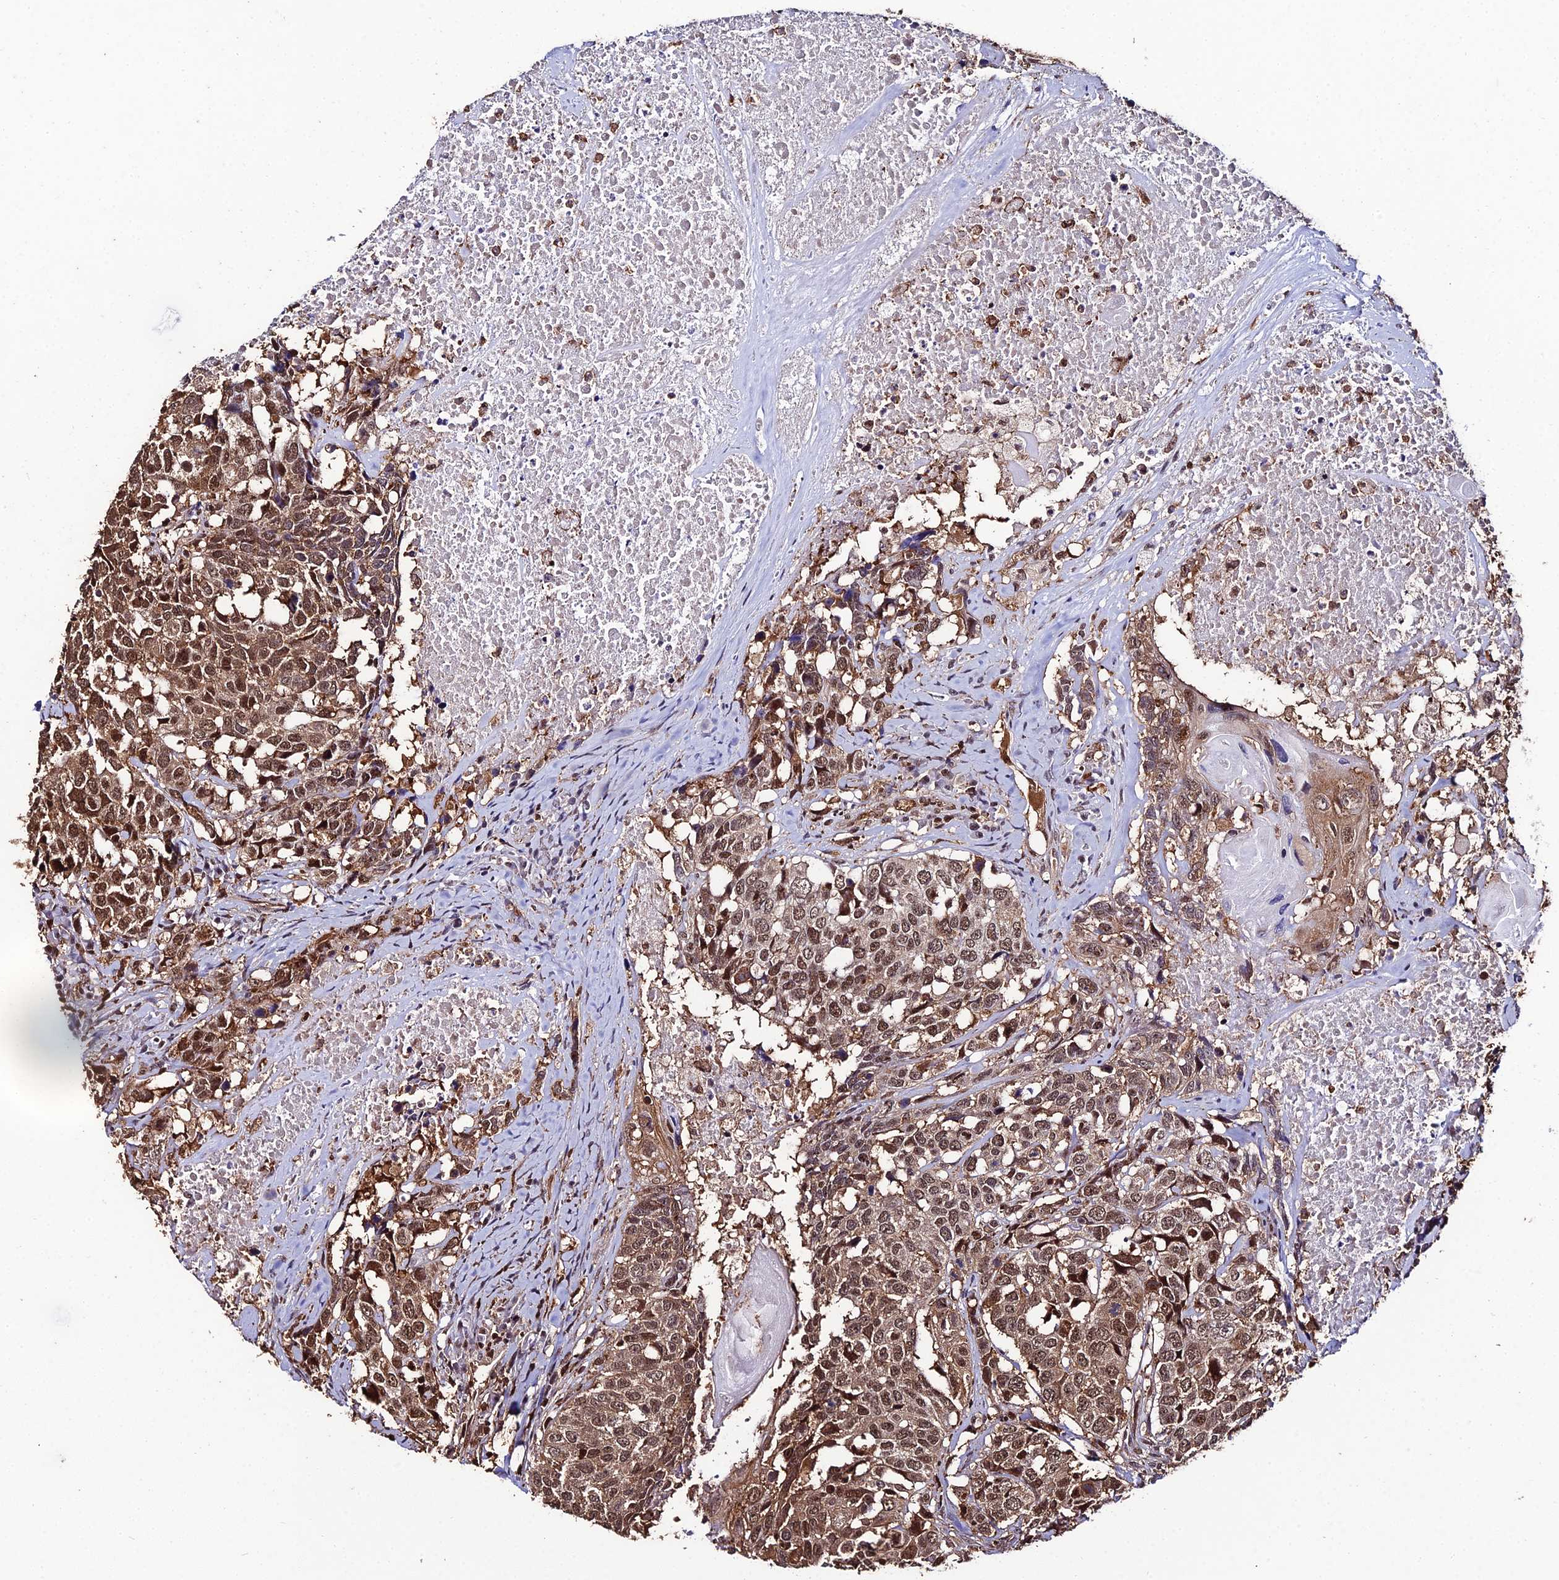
{"staining": {"intensity": "moderate", "quantity": ">75%", "location": "cytoplasmic/membranous,nuclear"}, "tissue": "head and neck cancer", "cell_type": "Tumor cells", "image_type": "cancer", "snomed": [{"axis": "morphology", "description": "Squamous cell carcinoma, NOS"}, {"axis": "topography", "description": "Head-Neck"}], "caption": "This image demonstrates head and neck cancer stained with IHC to label a protein in brown. The cytoplasmic/membranous and nuclear of tumor cells show moderate positivity for the protein. Nuclei are counter-stained blue.", "gene": "PPP4C", "patient": {"sex": "male", "age": 66}}